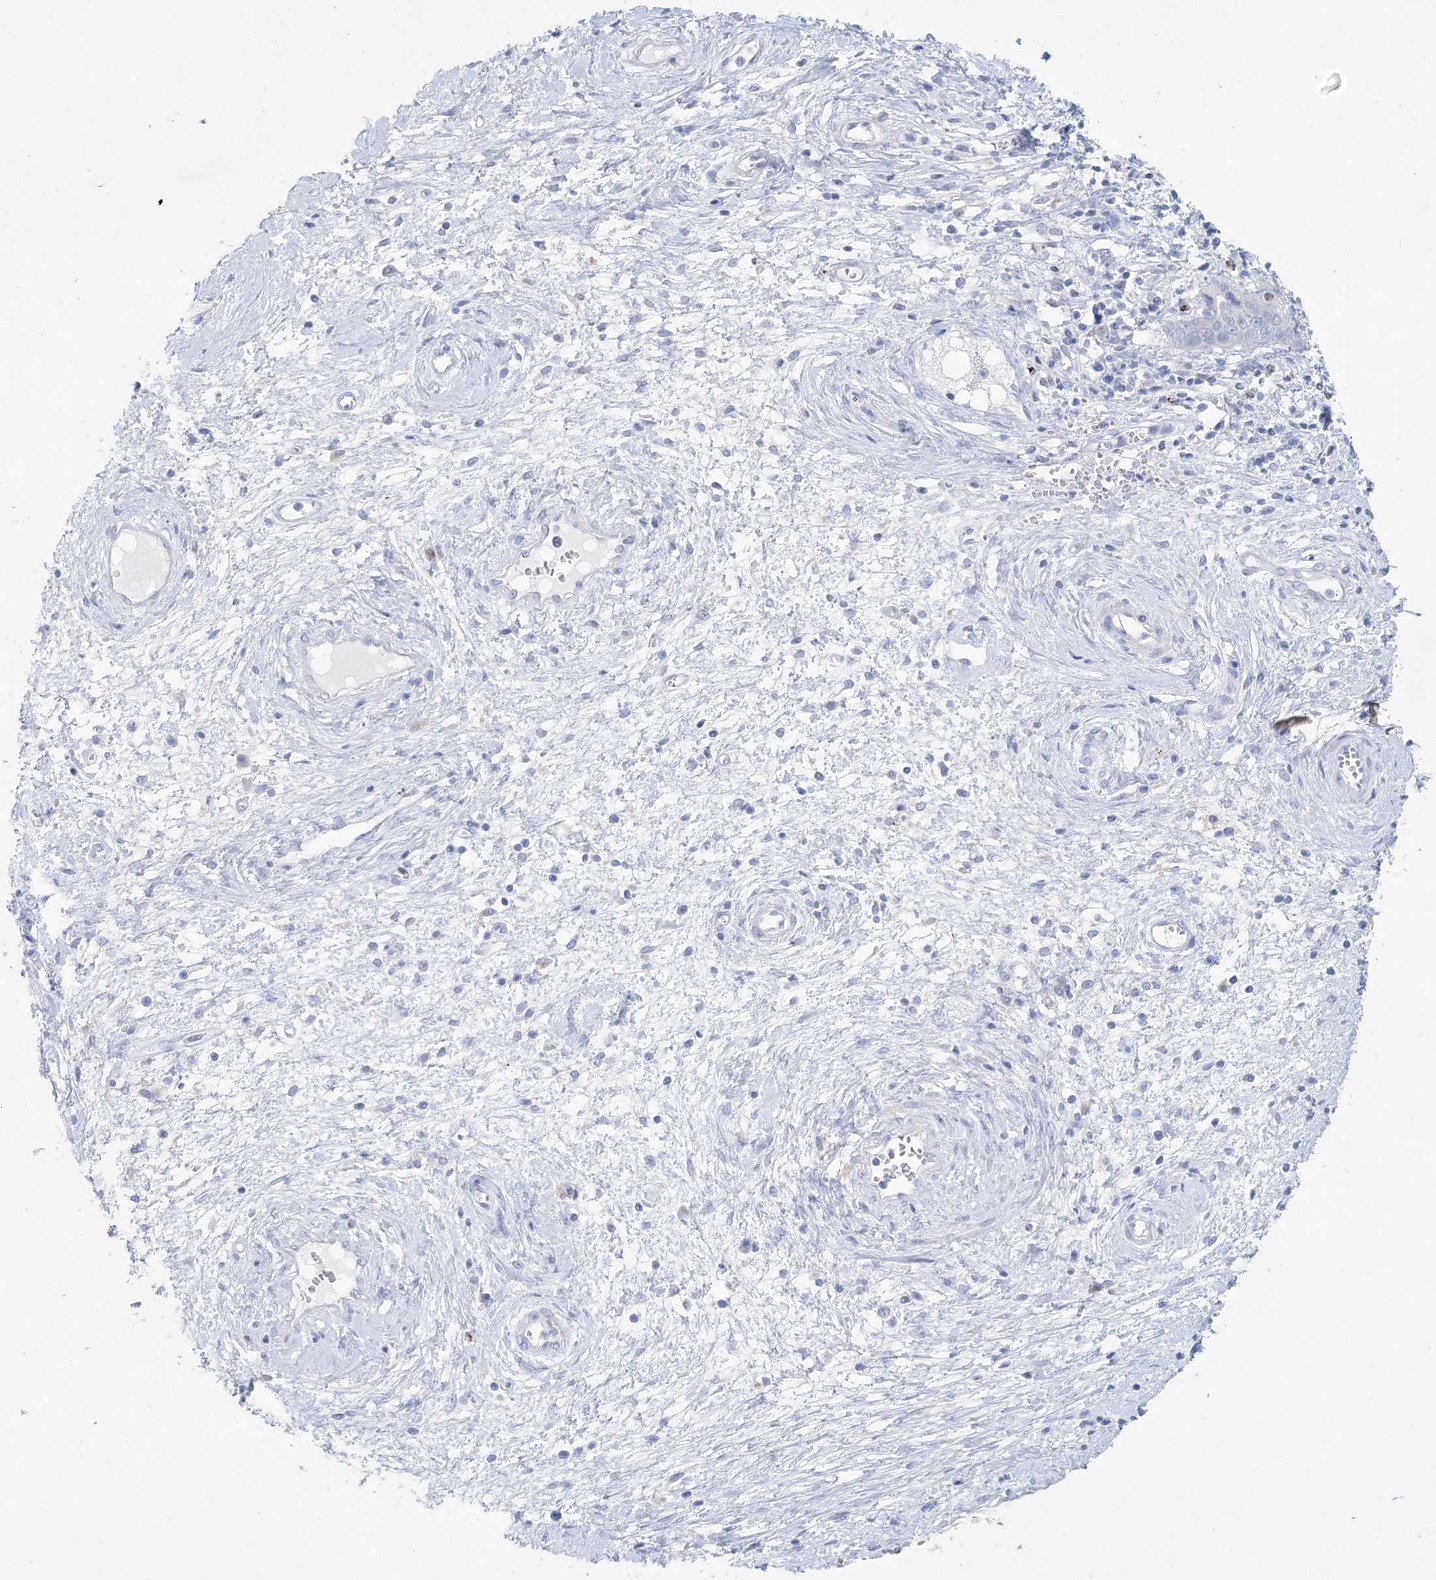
{"staining": {"intensity": "negative", "quantity": "none", "location": "none"}, "tissue": "cervical cancer", "cell_type": "Tumor cells", "image_type": "cancer", "snomed": [{"axis": "morphology", "description": "Adenocarcinoma, NOS"}, {"axis": "topography", "description": "Cervix"}], "caption": "Tumor cells are negative for protein expression in human cervical cancer (adenocarcinoma). (Immunohistochemistry, brightfield microscopy, high magnification).", "gene": "GABRG1", "patient": {"sex": "female", "age": 44}}